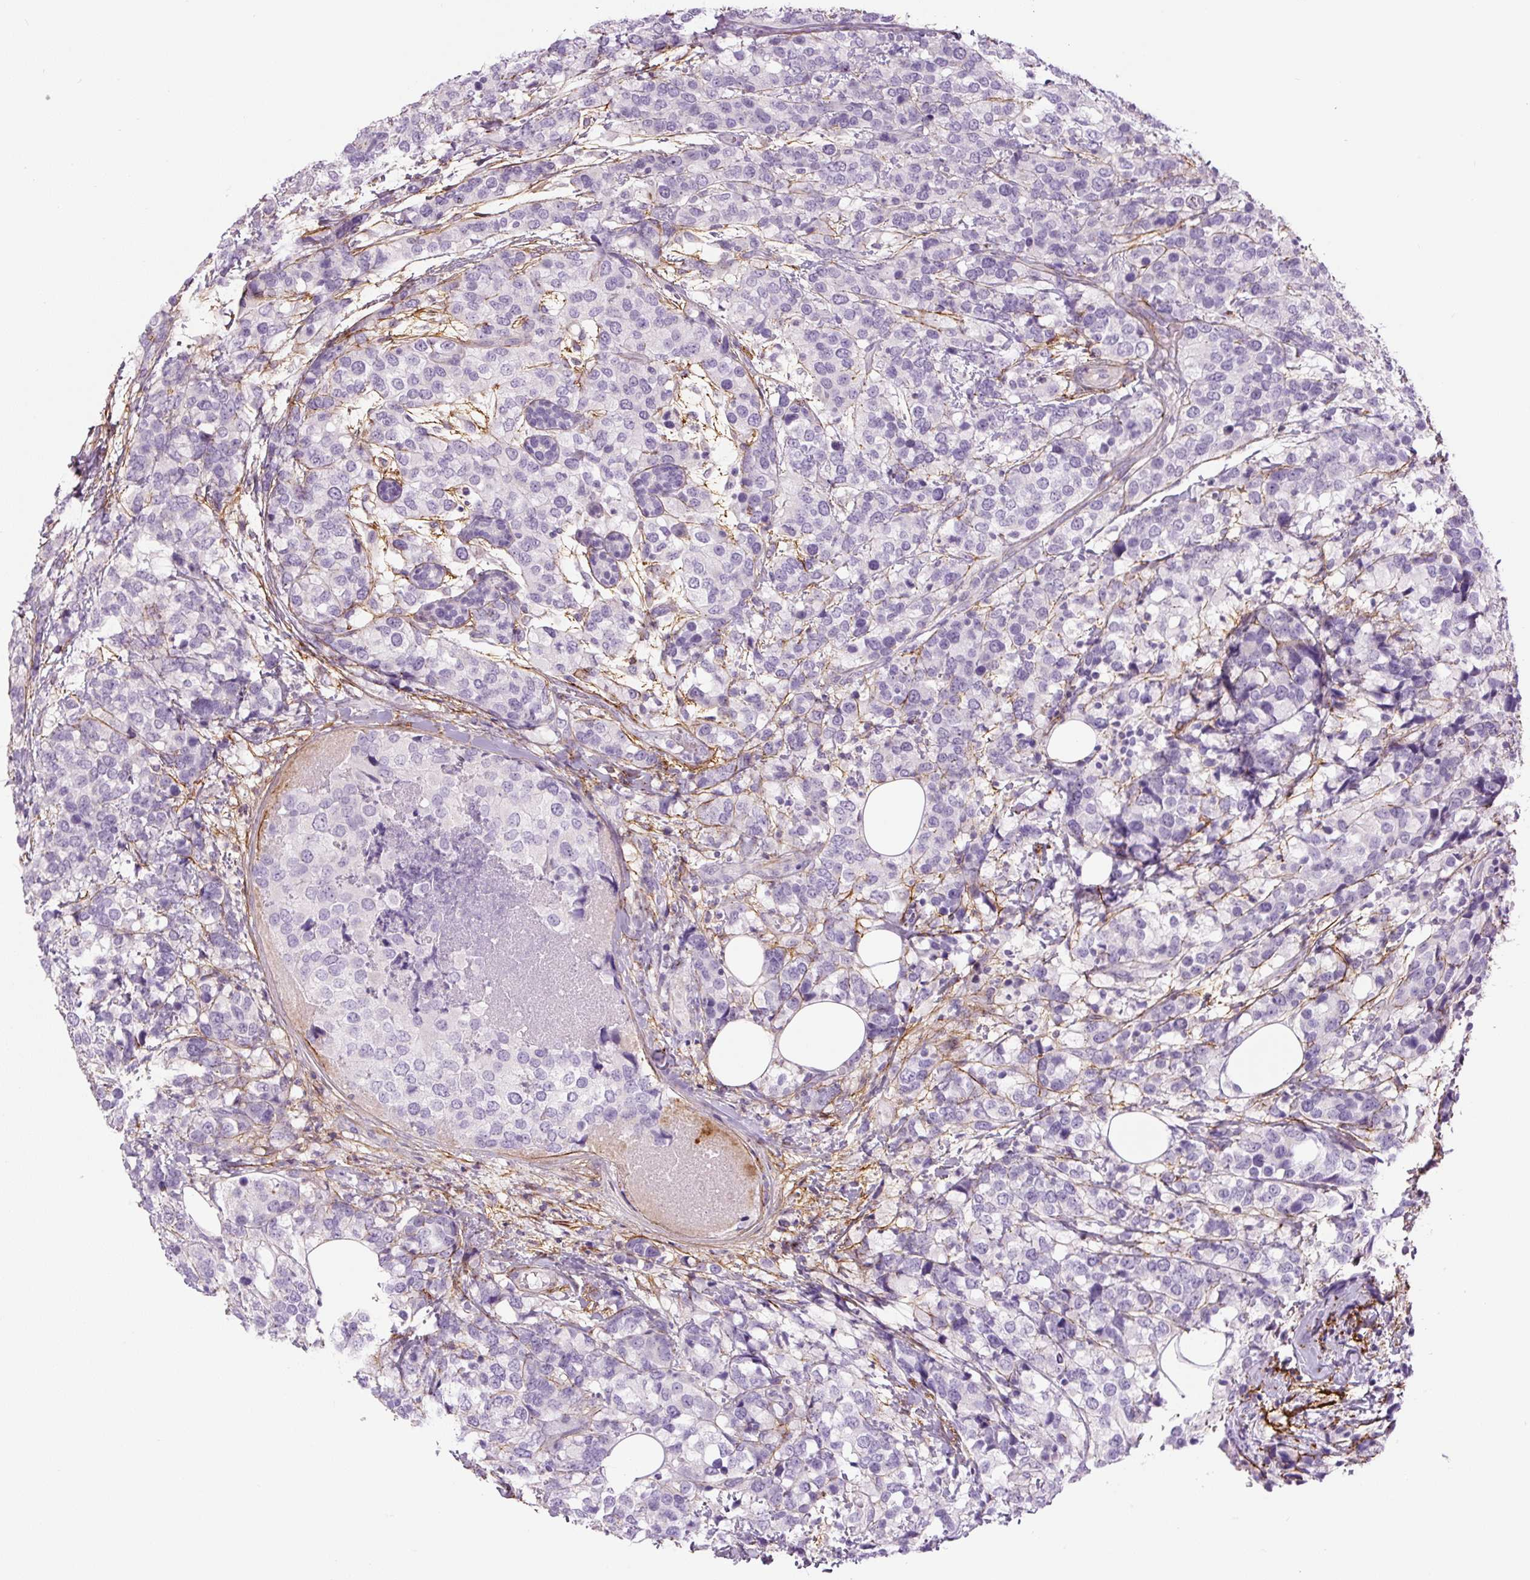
{"staining": {"intensity": "negative", "quantity": "none", "location": "none"}, "tissue": "breast cancer", "cell_type": "Tumor cells", "image_type": "cancer", "snomed": [{"axis": "morphology", "description": "Lobular carcinoma"}, {"axis": "topography", "description": "Breast"}], "caption": "This is an immunohistochemistry image of human breast cancer. There is no staining in tumor cells.", "gene": "FBN1", "patient": {"sex": "female", "age": 59}}